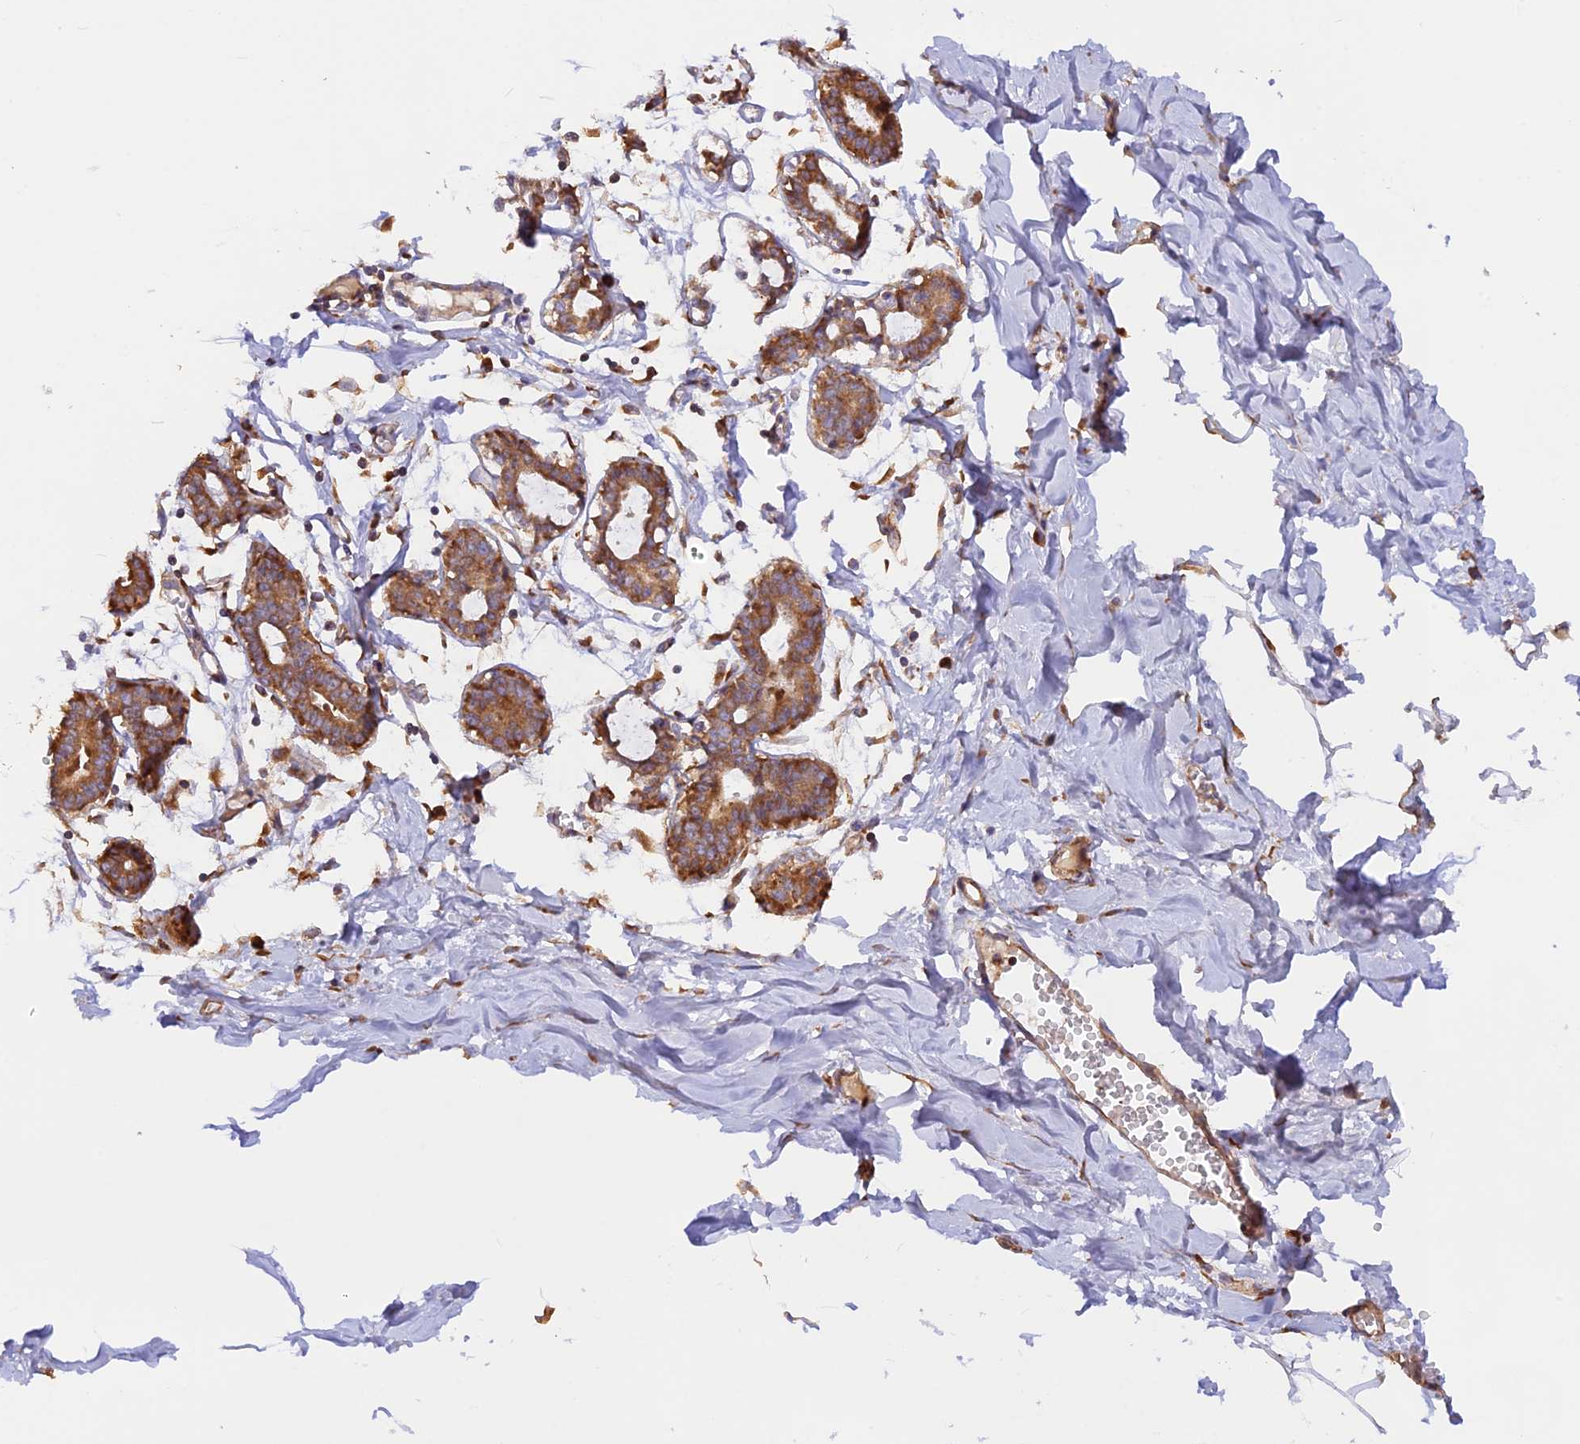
{"staining": {"intensity": "negative", "quantity": "none", "location": "none"}, "tissue": "breast", "cell_type": "Adipocytes", "image_type": "normal", "snomed": [{"axis": "morphology", "description": "Normal tissue, NOS"}, {"axis": "topography", "description": "Breast"}], "caption": "This is an immunohistochemistry image of normal breast. There is no expression in adipocytes.", "gene": "RPL5", "patient": {"sex": "female", "age": 27}}